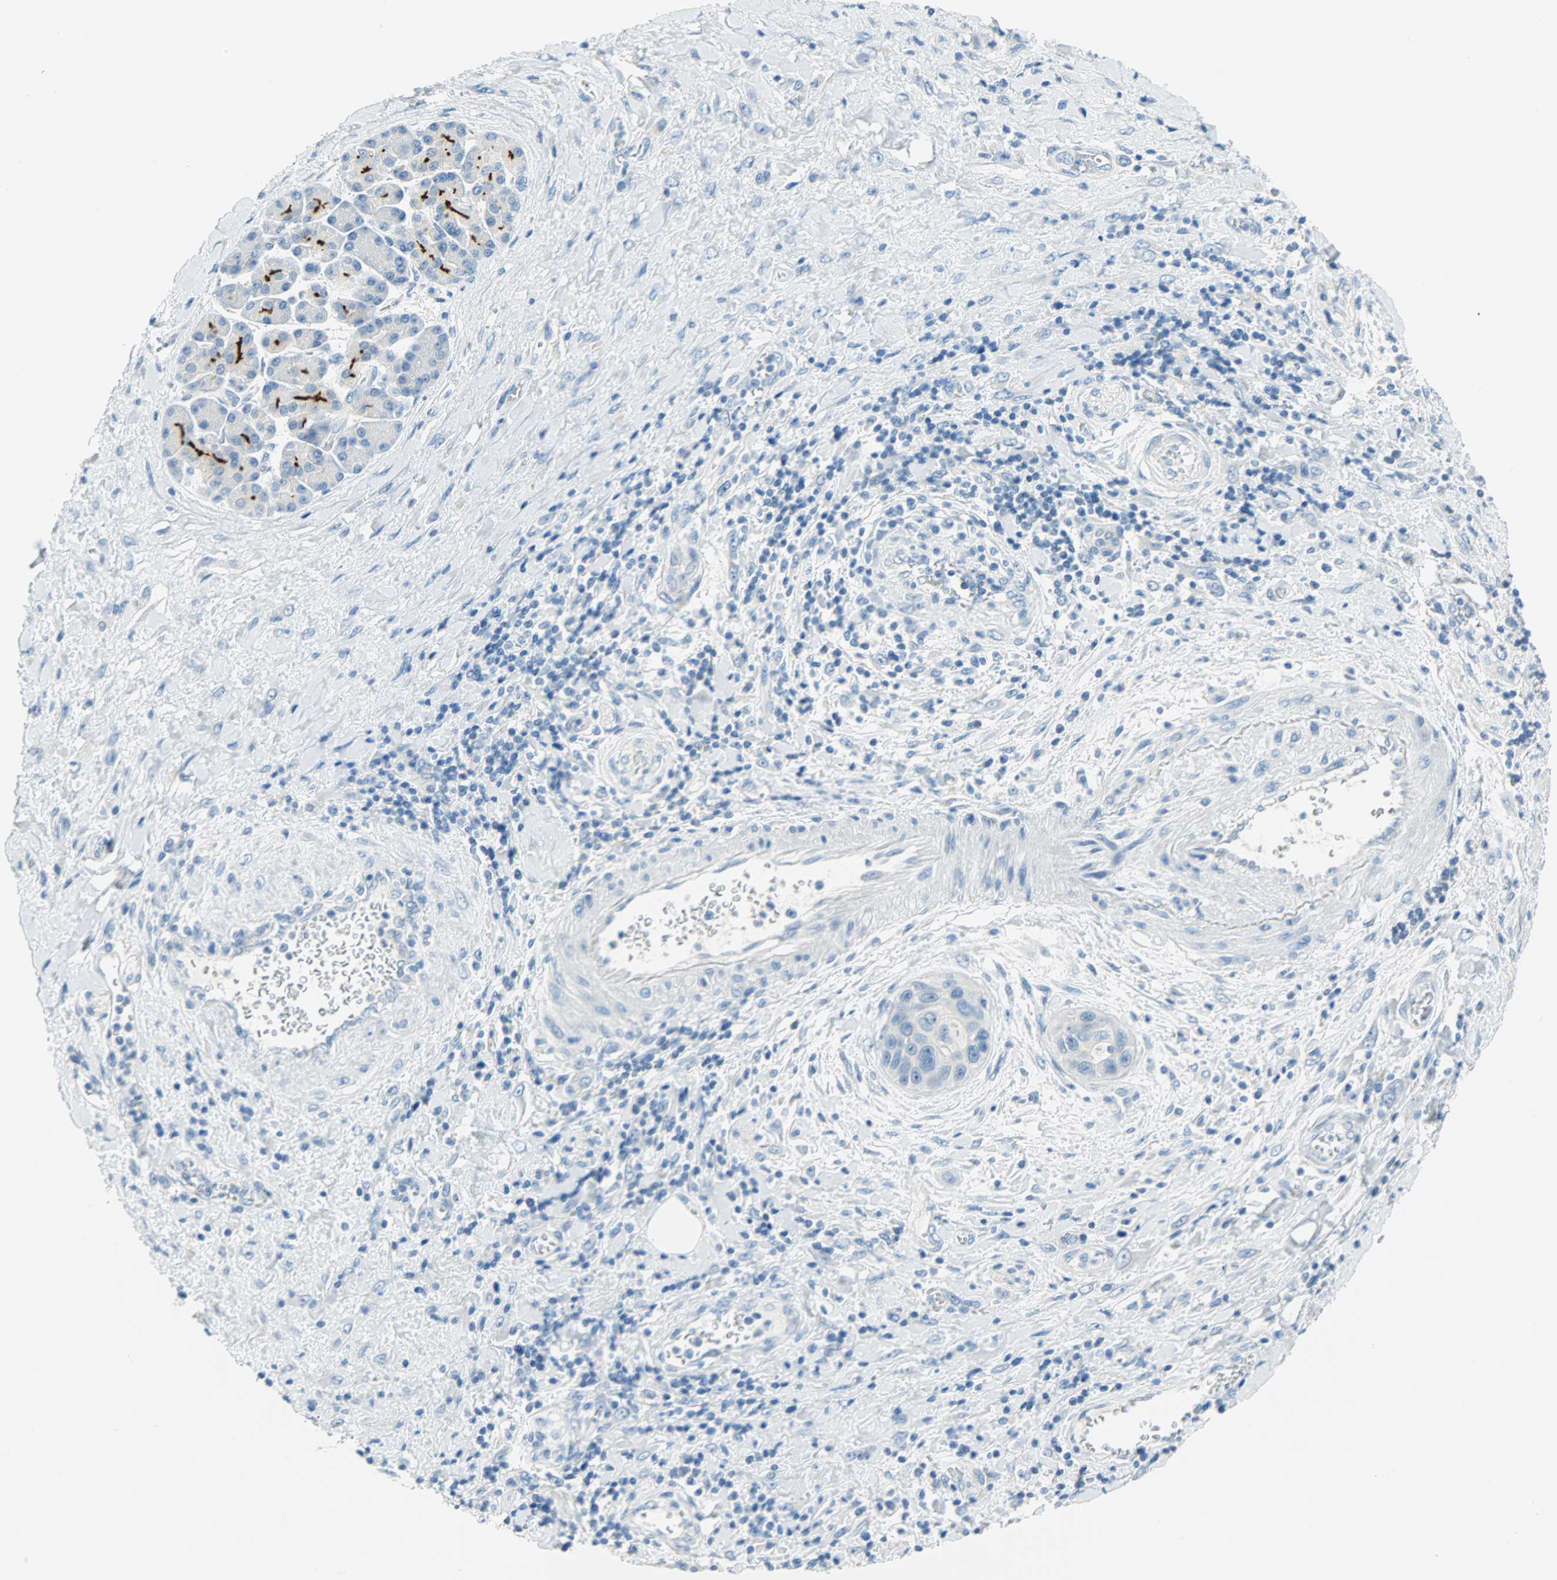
{"staining": {"intensity": "negative", "quantity": "none", "location": "none"}, "tissue": "pancreatic cancer", "cell_type": "Tumor cells", "image_type": "cancer", "snomed": [{"axis": "morphology", "description": "Adenocarcinoma, NOS"}, {"axis": "topography", "description": "Pancreas"}], "caption": "The immunohistochemistry micrograph has no significant positivity in tumor cells of pancreatic adenocarcinoma tissue. Nuclei are stained in blue.", "gene": "PROM1", "patient": {"sex": "female", "age": 70}}